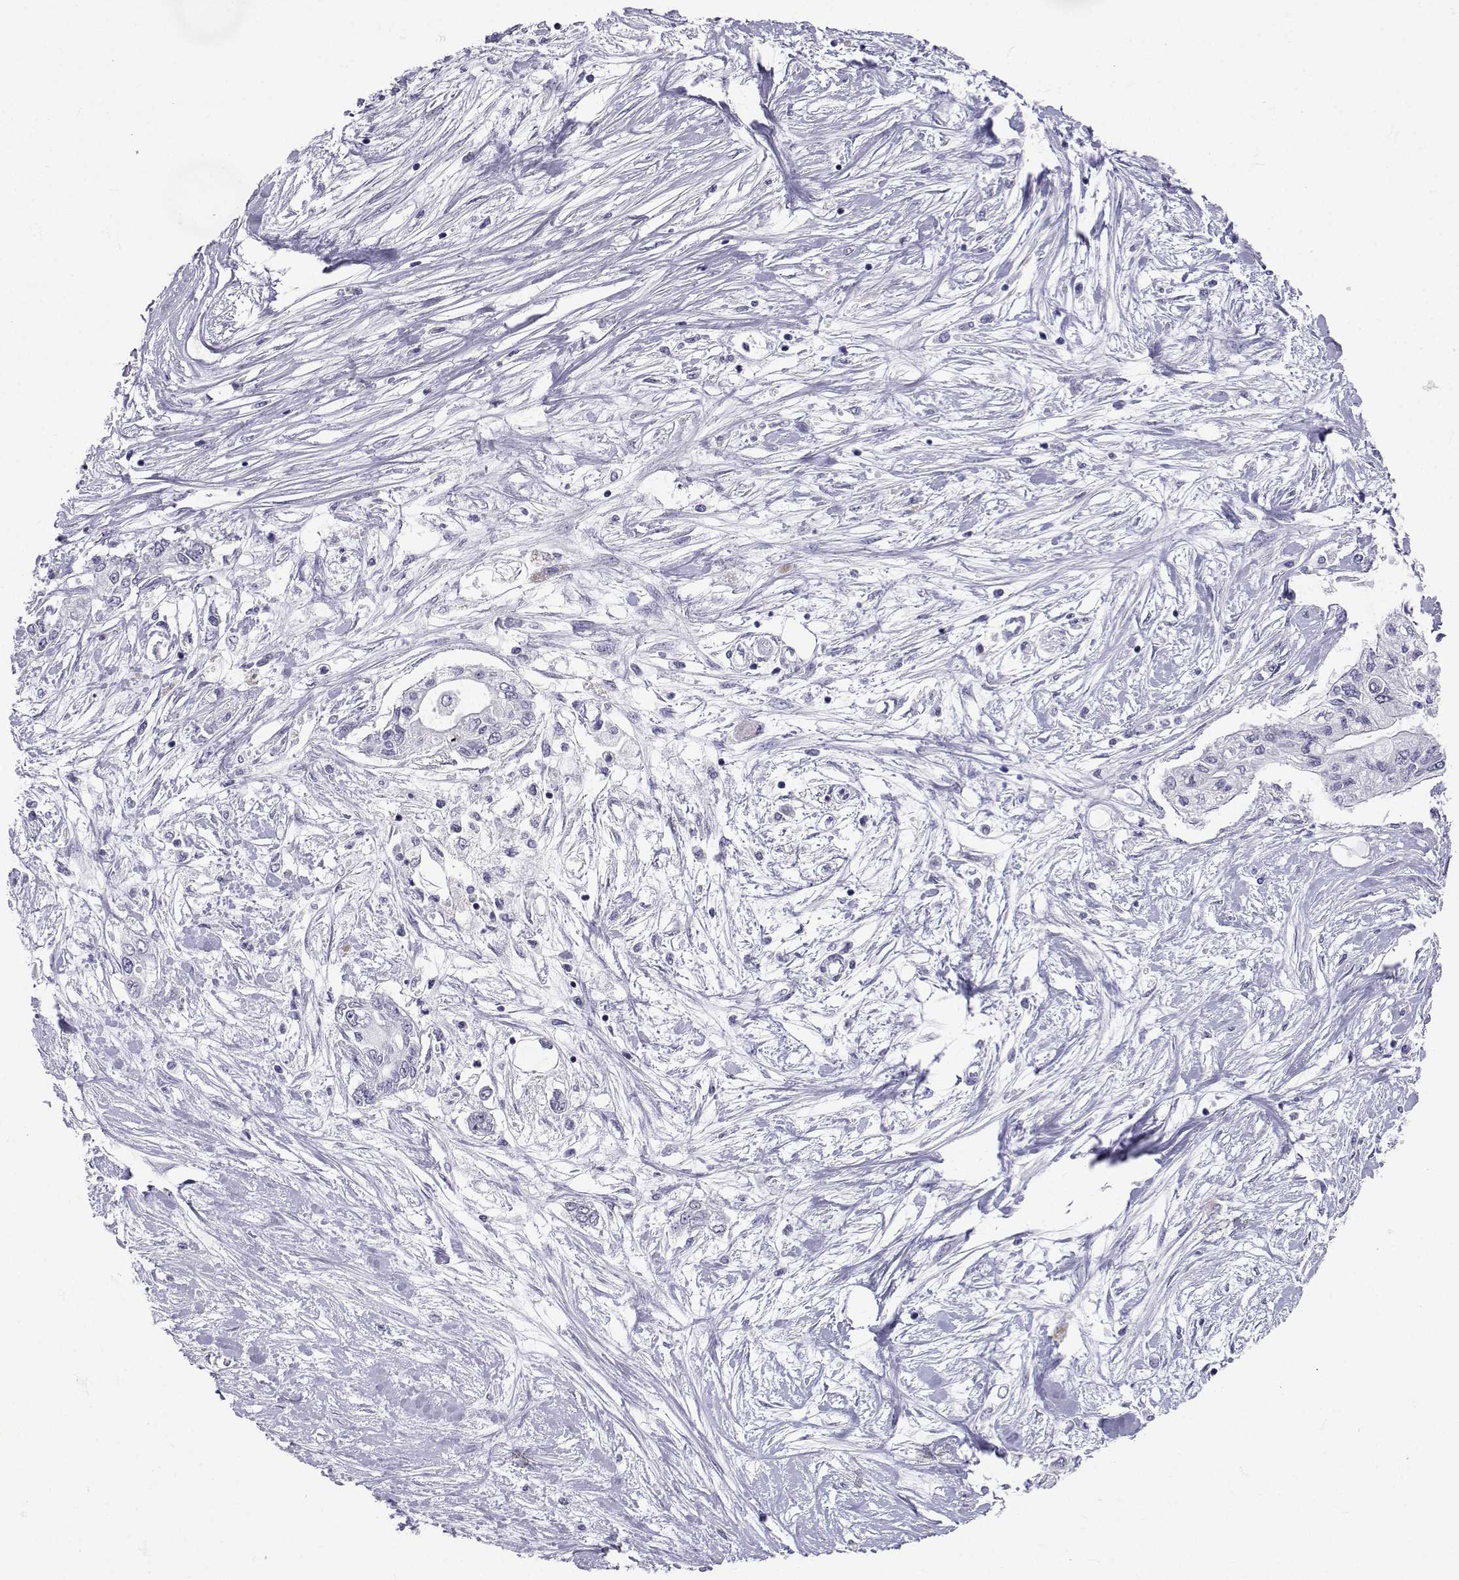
{"staining": {"intensity": "negative", "quantity": "none", "location": "none"}, "tissue": "pancreatic cancer", "cell_type": "Tumor cells", "image_type": "cancer", "snomed": [{"axis": "morphology", "description": "Adenocarcinoma, NOS"}, {"axis": "topography", "description": "Pancreas"}], "caption": "Pancreatic cancer stained for a protein using immunohistochemistry (IHC) displays no positivity tumor cells.", "gene": "SLC6A3", "patient": {"sex": "female", "age": 77}}